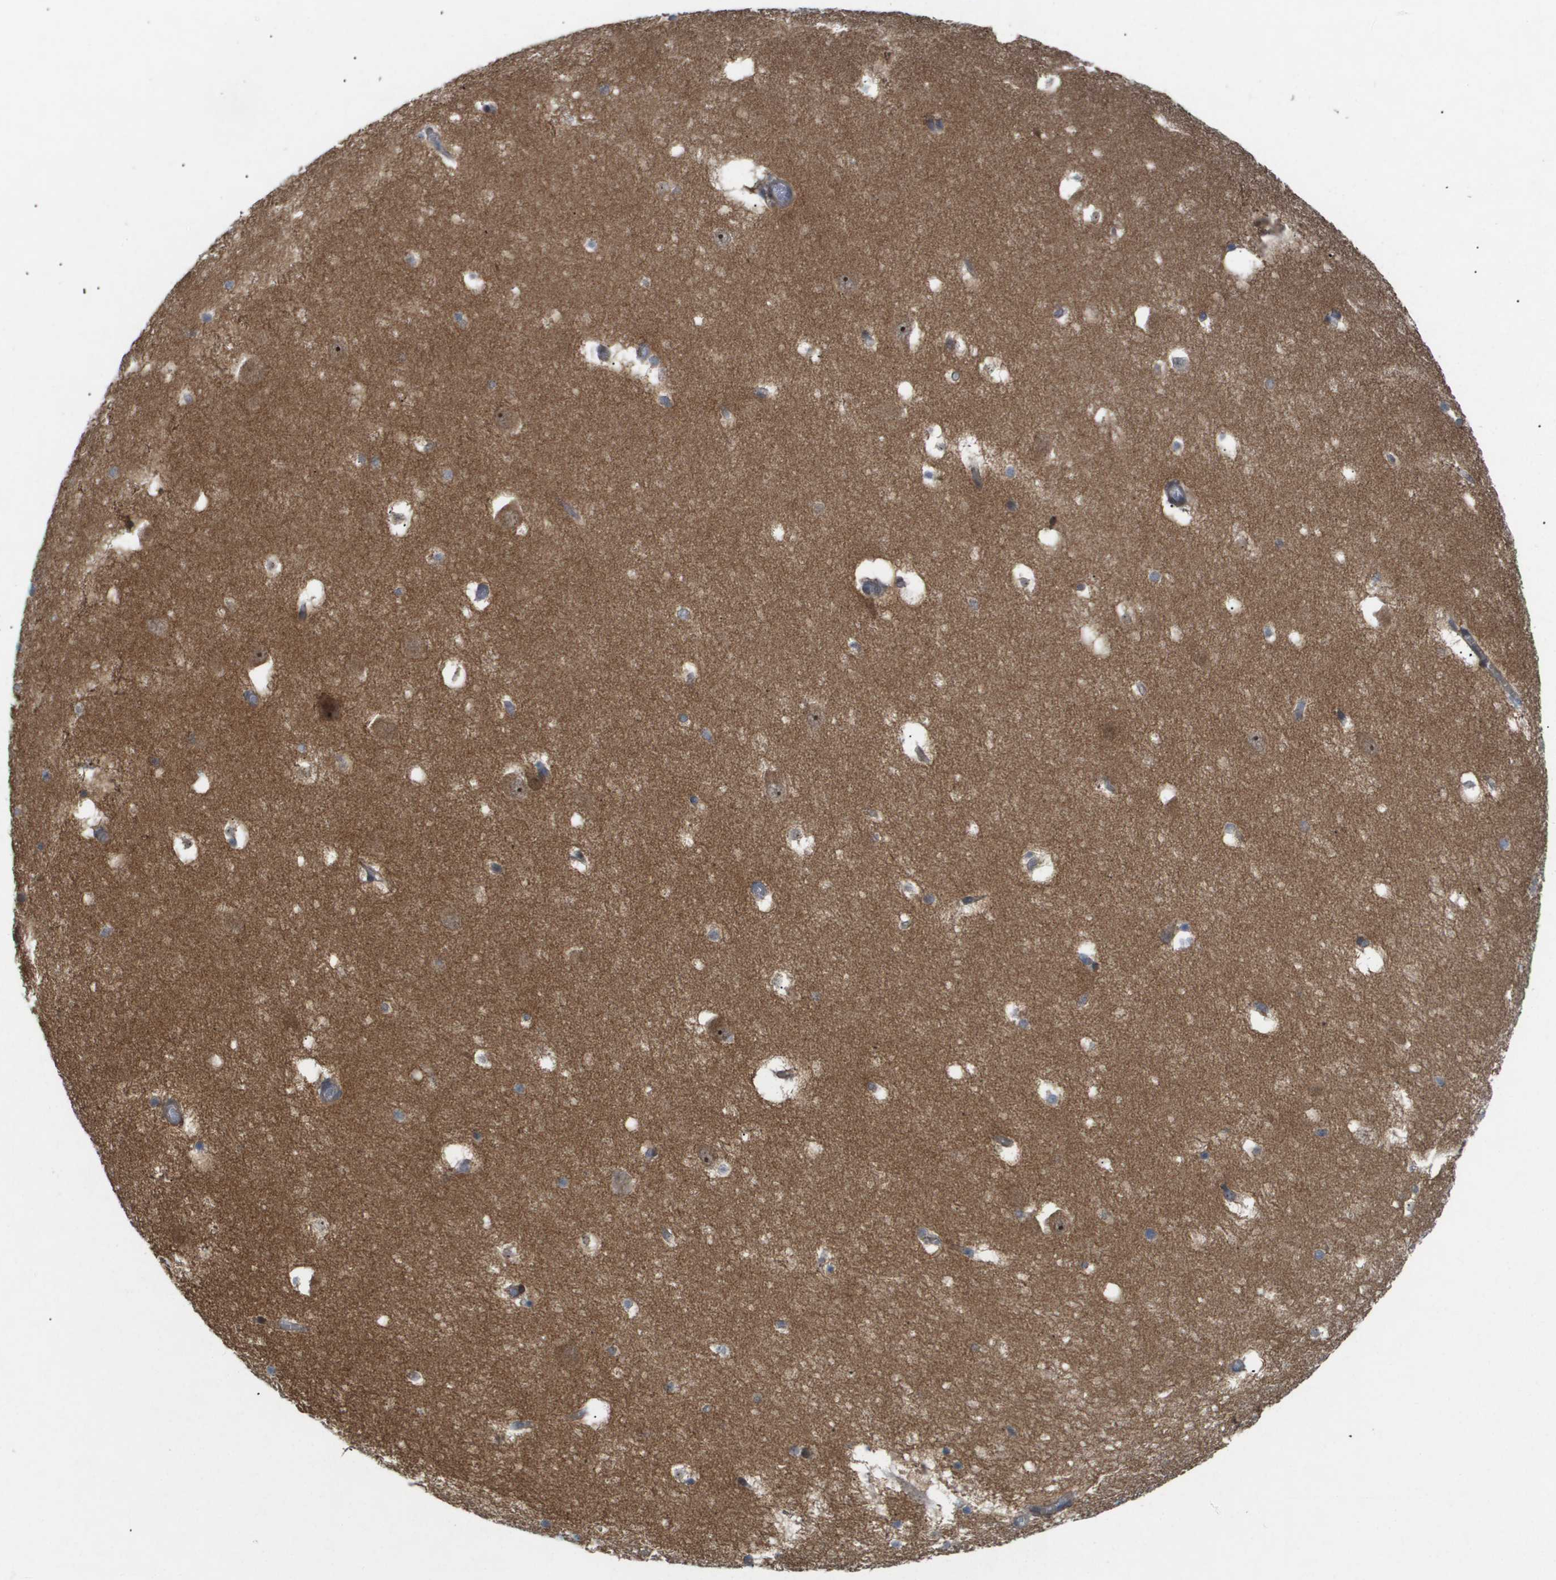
{"staining": {"intensity": "negative", "quantity": "none", "location": "none"}, "tissue": "hippocampus", "cell_type": "Glial cells", "image_type": "normal", "snomed": [{"axis": "morphology", "description": "Normal tissue, NOS"}, {"axis": "topography", "description": "Hippocampus"}], "caption": "Unremarkable hippocampus was stained to show a protein in brown. There is no significant expression in glial cells.", "gene": "PDGFB", "patient": {"sex": "male", "age": 45}}